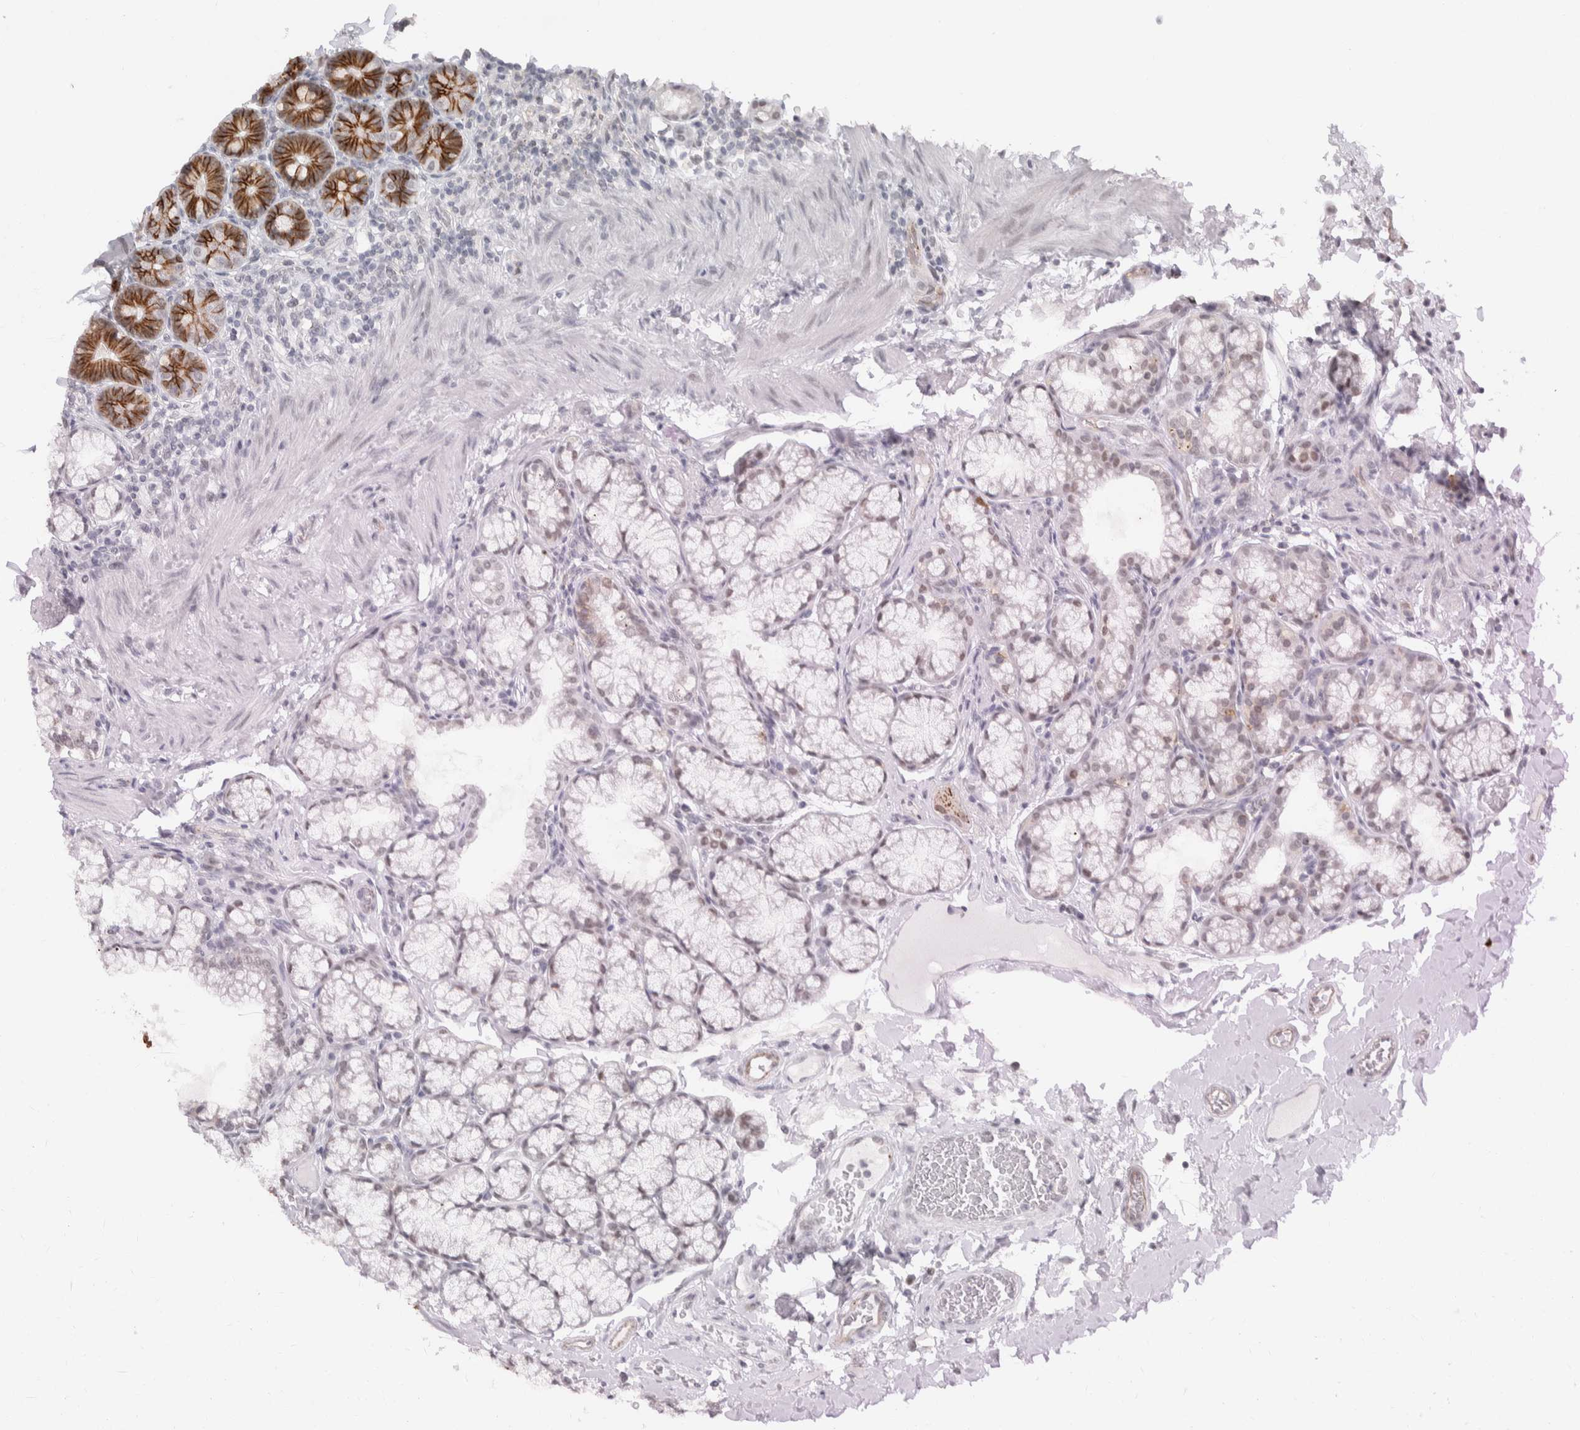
{"staining": {"intensity": "moderate", "quantity": ">75%", "location": "cytoplasmic/membranous"}, "tissue": "duodenum", "cell_type": "Glandular cells", "image_type": "normal", "snomed": [{"axis": "morphology", "description": "Normal tissue, NOS"}, {"axis": "topography", "description": "Duodenum"}], "caption": "DAB (3,3'-diaminobenzidine) immunohistochemical staining of normal human duodenum reveals moderate cytoplasmic/membranous protein expression in approximately >75% of glandular cells.", "gene": "CDH17", "patient": {"sex": "male", "age": 50}}